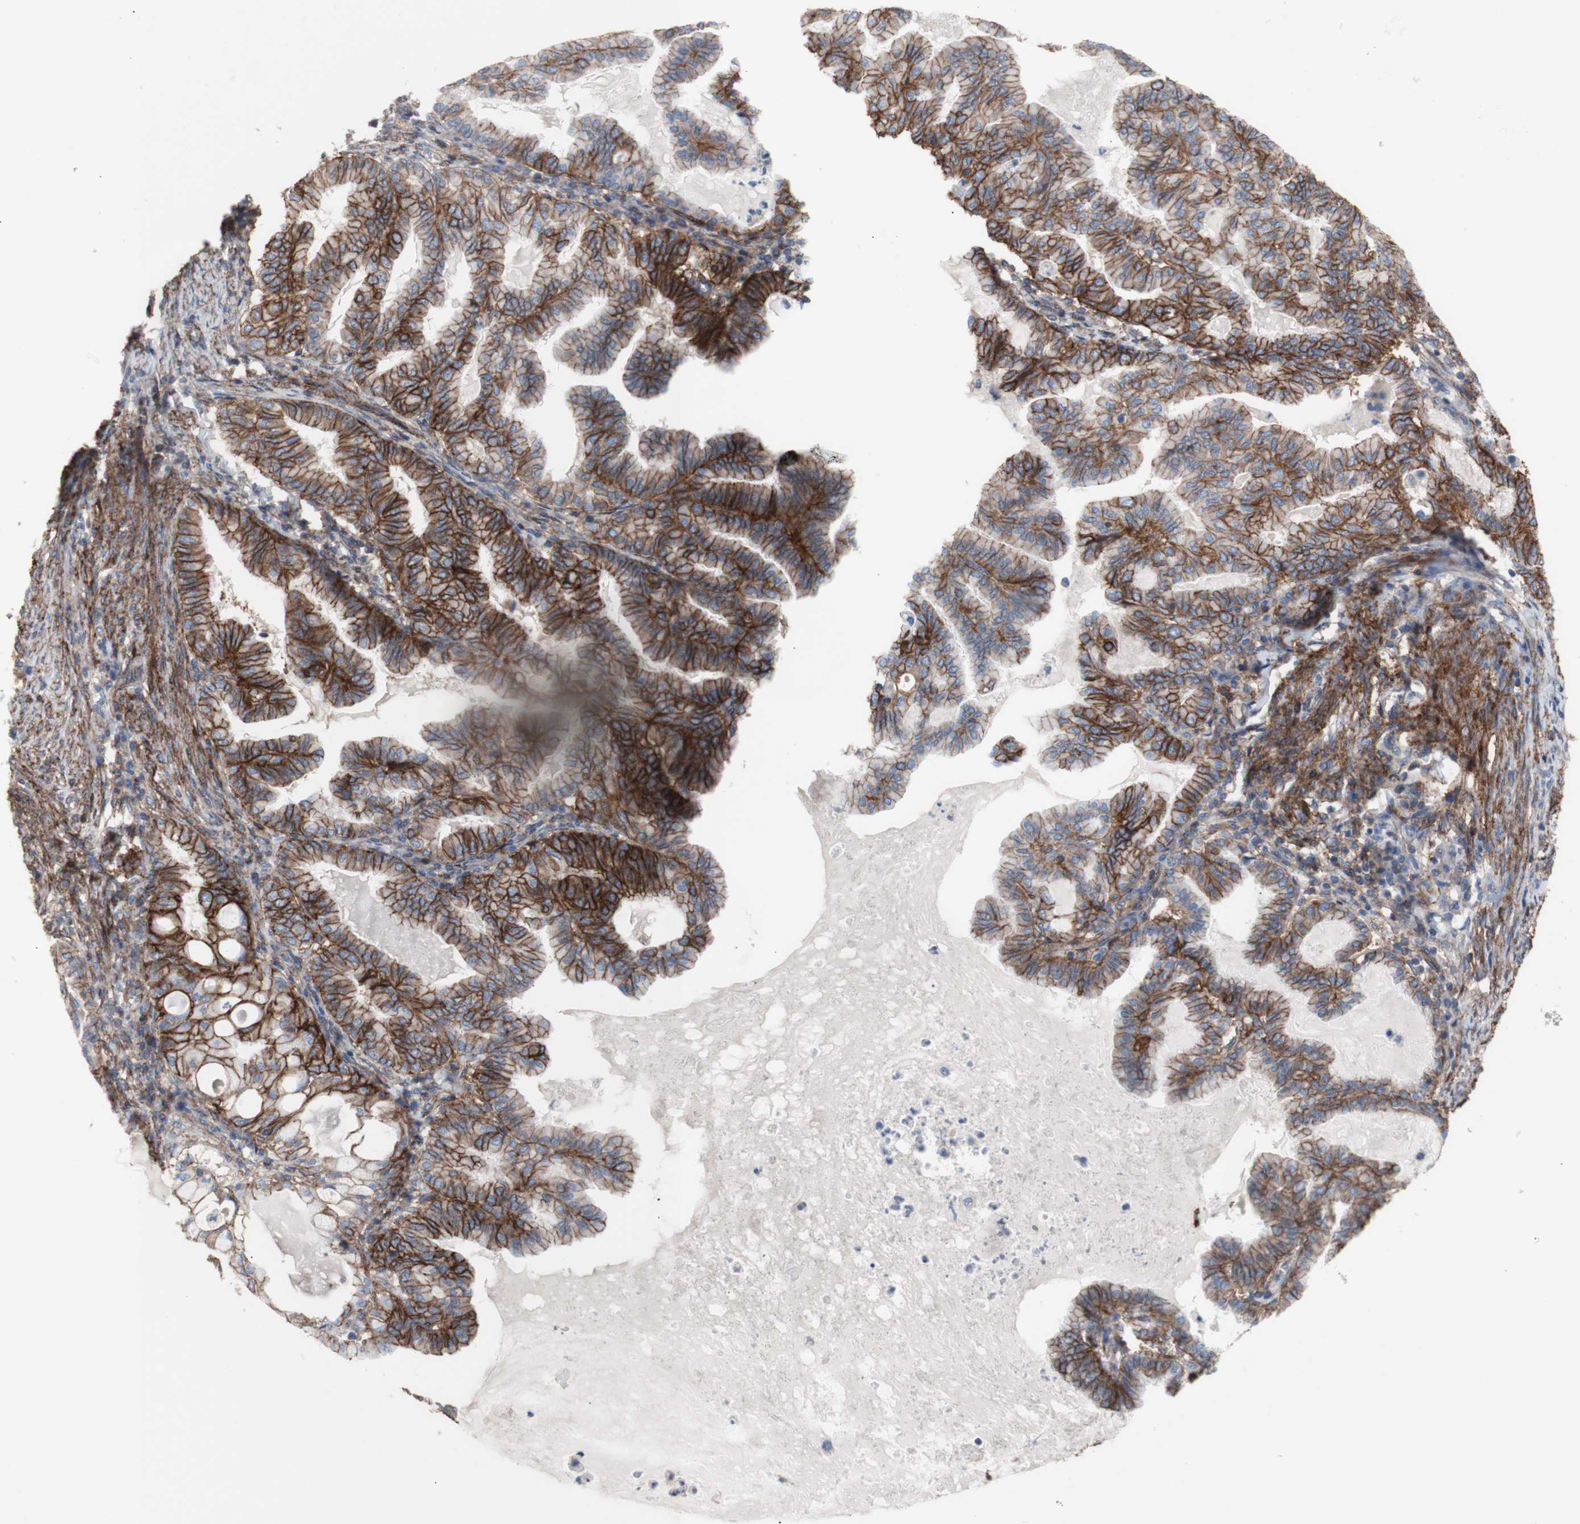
{"staining": {"intensity": "strong", "quantity": ">75%", "location": "cytoplasmic/membranous"}, "tissue": "endometrial cancer", "cell_type": "Tumor cells", "image_type": "cancer", "snomed": [{"axis": "morphology", "description": "Adenocarcinoma, NOS"}, {"axis": "topography", "description": "Endometrium"}], "caption": "Human endometrial adenocarcinoma stained with a brown dye demonstrates strong cytoplasmic/membranous positive positivity in about >75% of tumor cells.", "gene": "ATP2A3", "patient": {"sex": "female", "age": 86}}